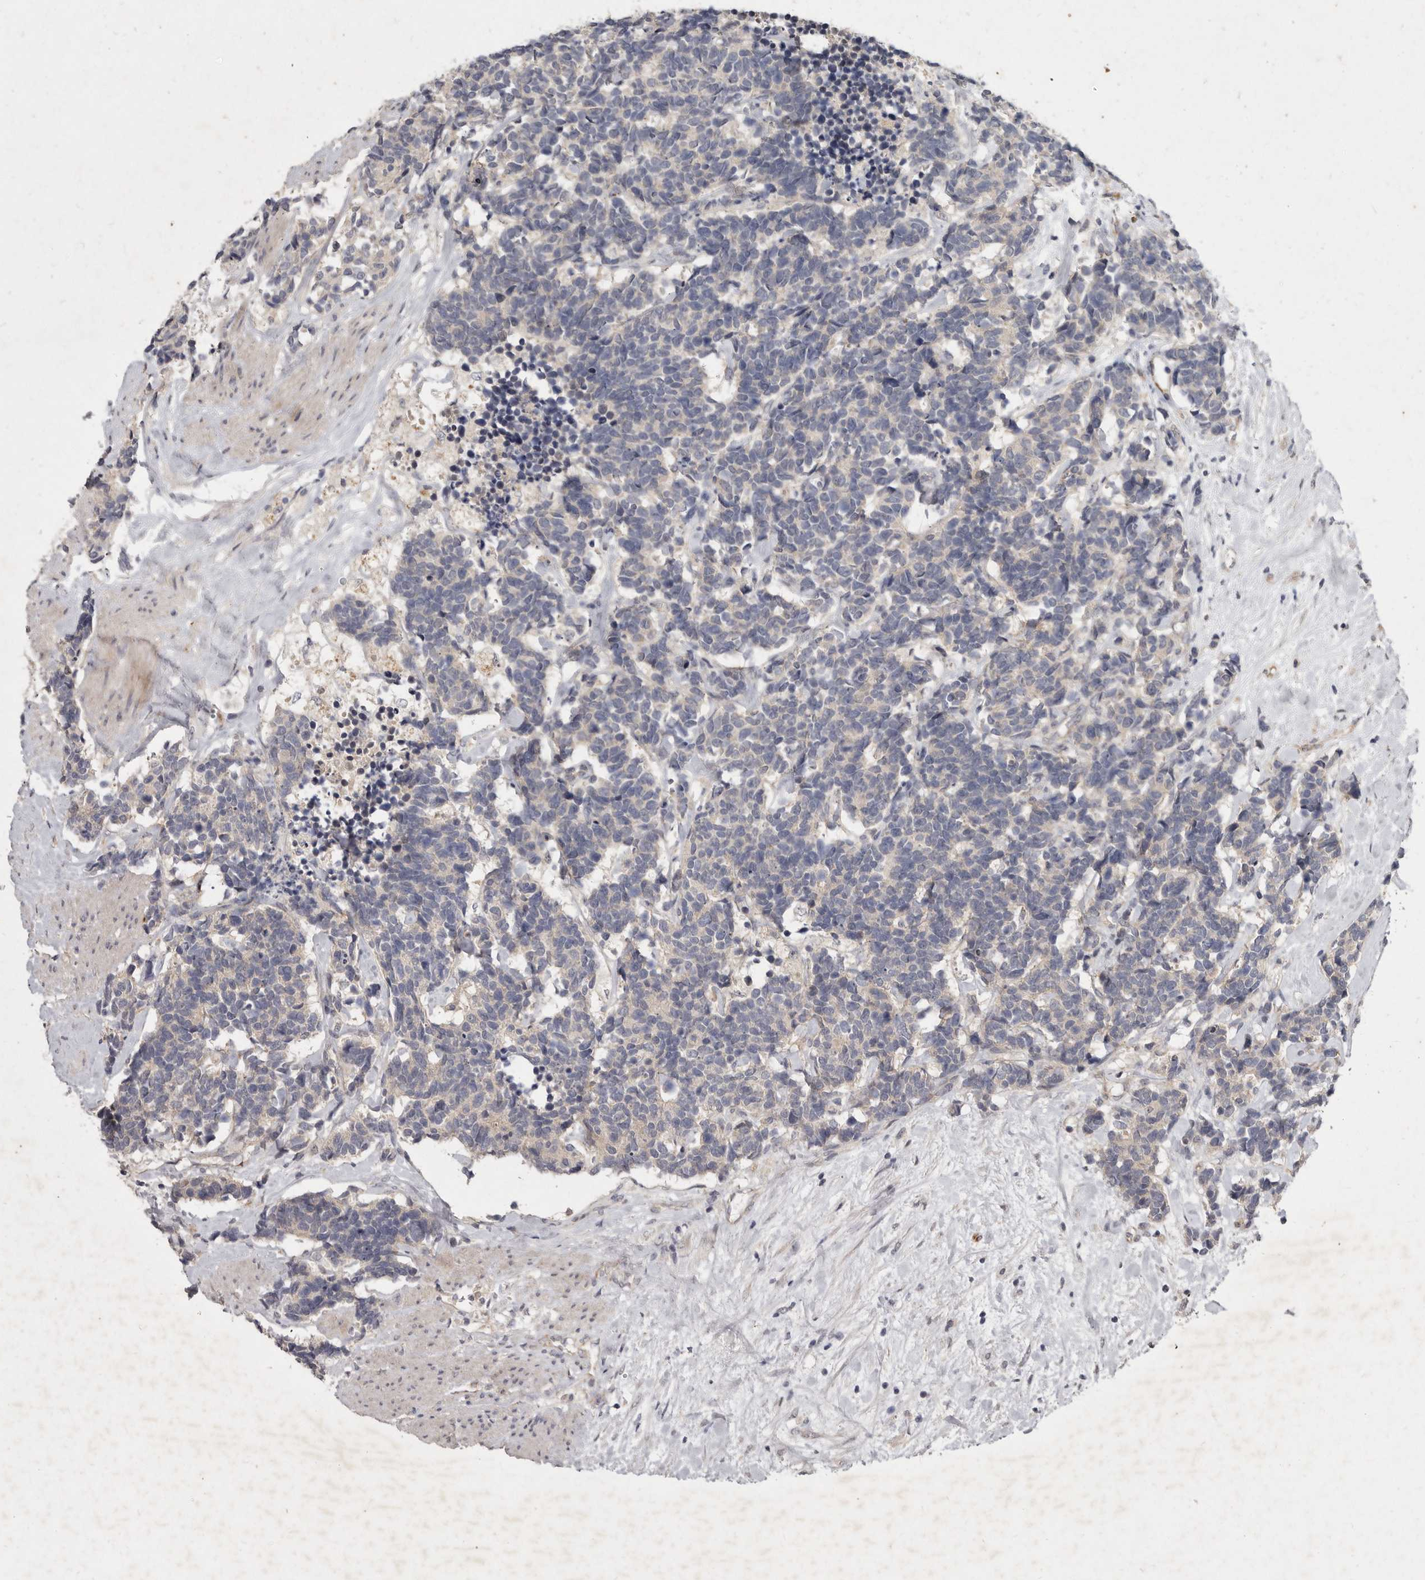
{"staining": {"intensity": "negative", "quantity": "none", "location": "none"}, "tissue": "carcinoid", "cell_type": "Tumor cells", "image_type": "cancer", "snomed": [{"axis": "morphology", "description": "Carcinoma, NOS"}, {"axis": "morphology", "description": "Carcinoid, malignant, NOS"}, {"axis": "topography", "description": "Urinary bladder"}], "caption": "IHC of carcinoid exhibits no positivity in tumor cells. (IHC, brightfield microscopy, high magnification).", "gene": "SLC22A1", "patient": {"sex": "male", "age": 57}}